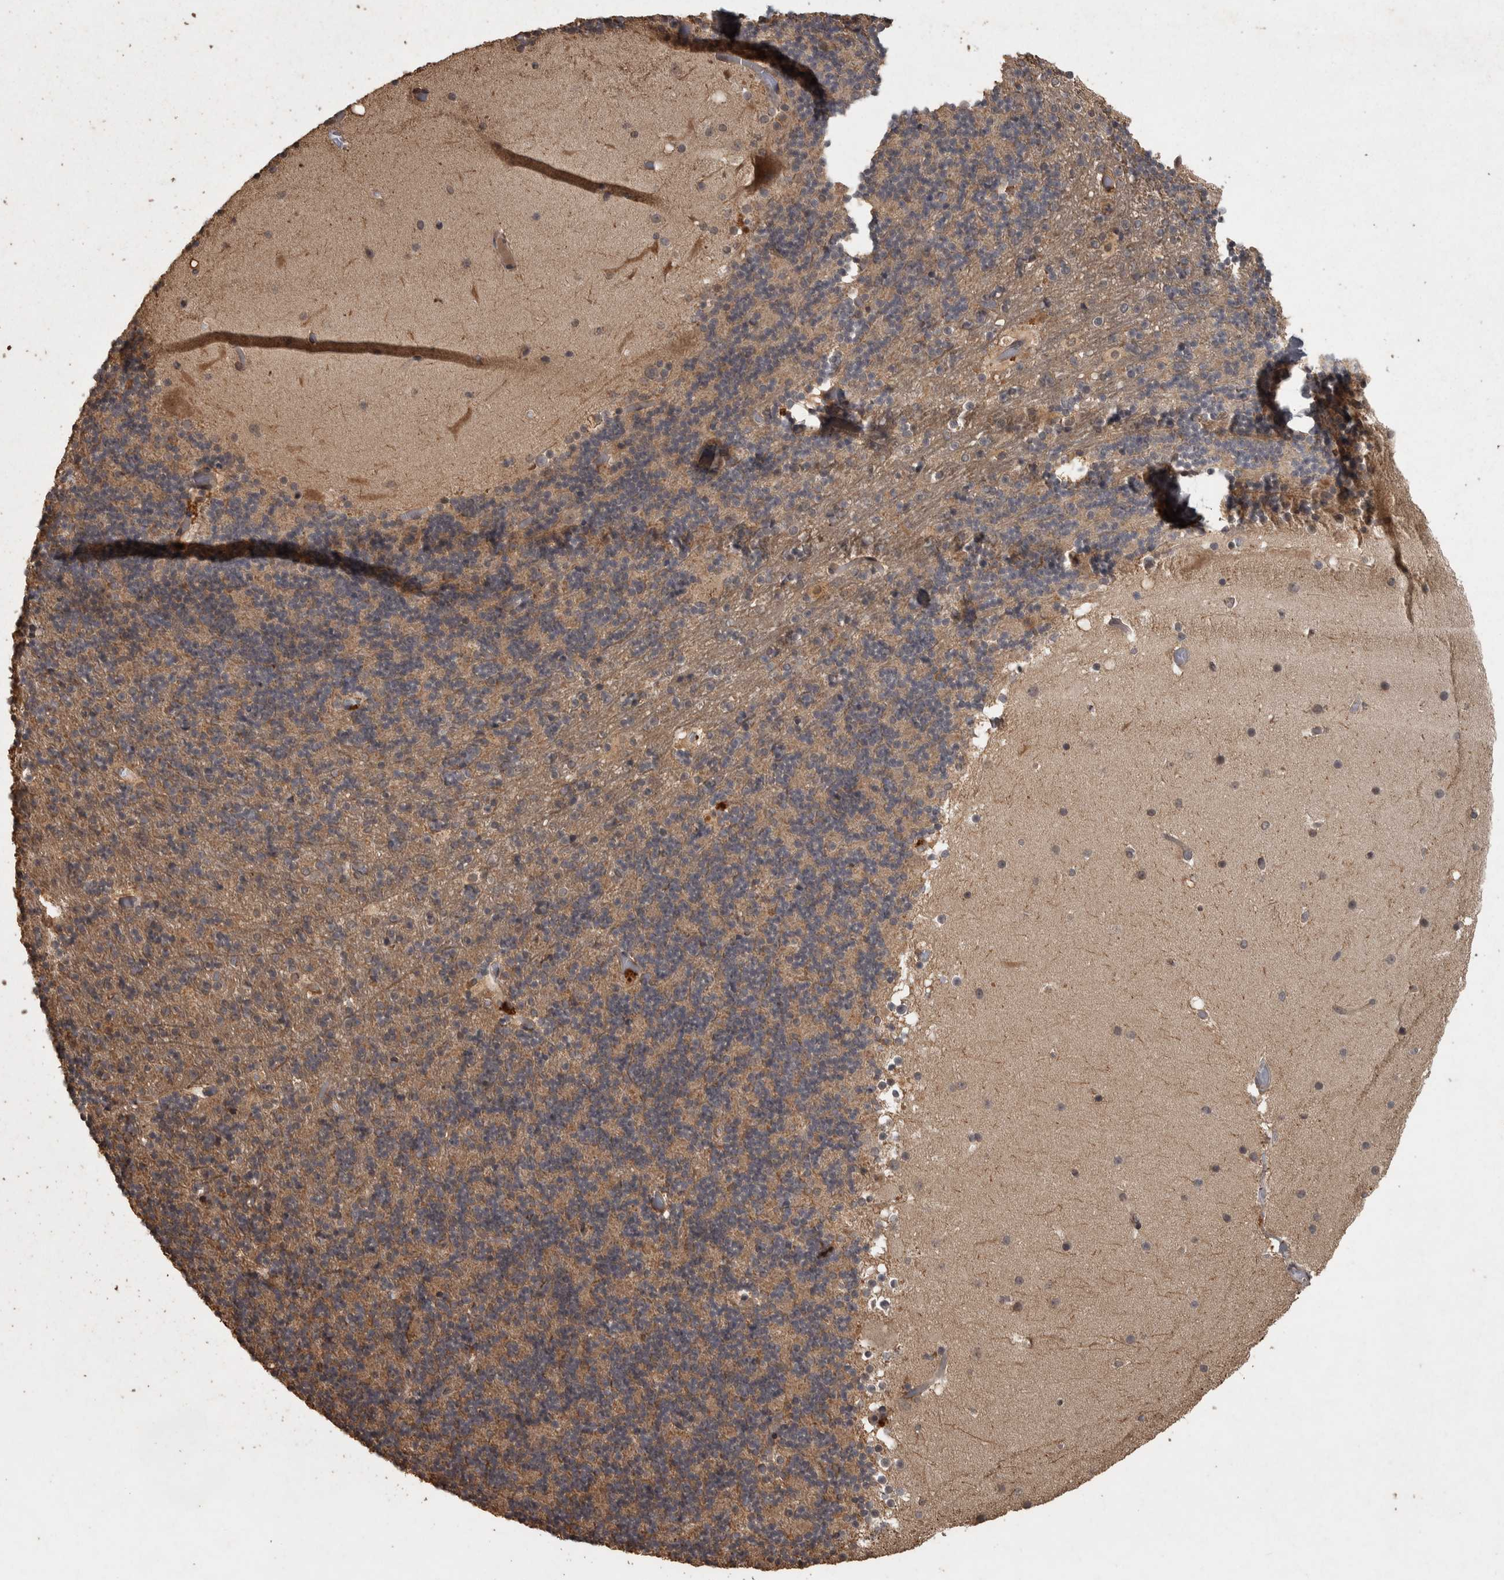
{"staining": {"intensity": "weak", "quantity": "25%-75%", "location": "cytoplasmic/membranous"}, "tissue": "cerebellum", "cell_type": "Cells in granular layer", "image_type": "normal", "snomed": [{"axis": "morphology", "description": "Normal tissue, NOS"}, {"axis": "topography", "description": "Cerebellum"}], "caption": "A micrograph of cerebellum stained for a protein demonstrates weak cytoplasmic/membranous brown staining in cells in granular layer. The staining was performed using DAB to visualize the protein expression in brown, while the nuclei were stained in blue with hematoxylin (Magnification: 20x).", "gene": "ACO1", "patient": {"sex": "male", "age": 57}}